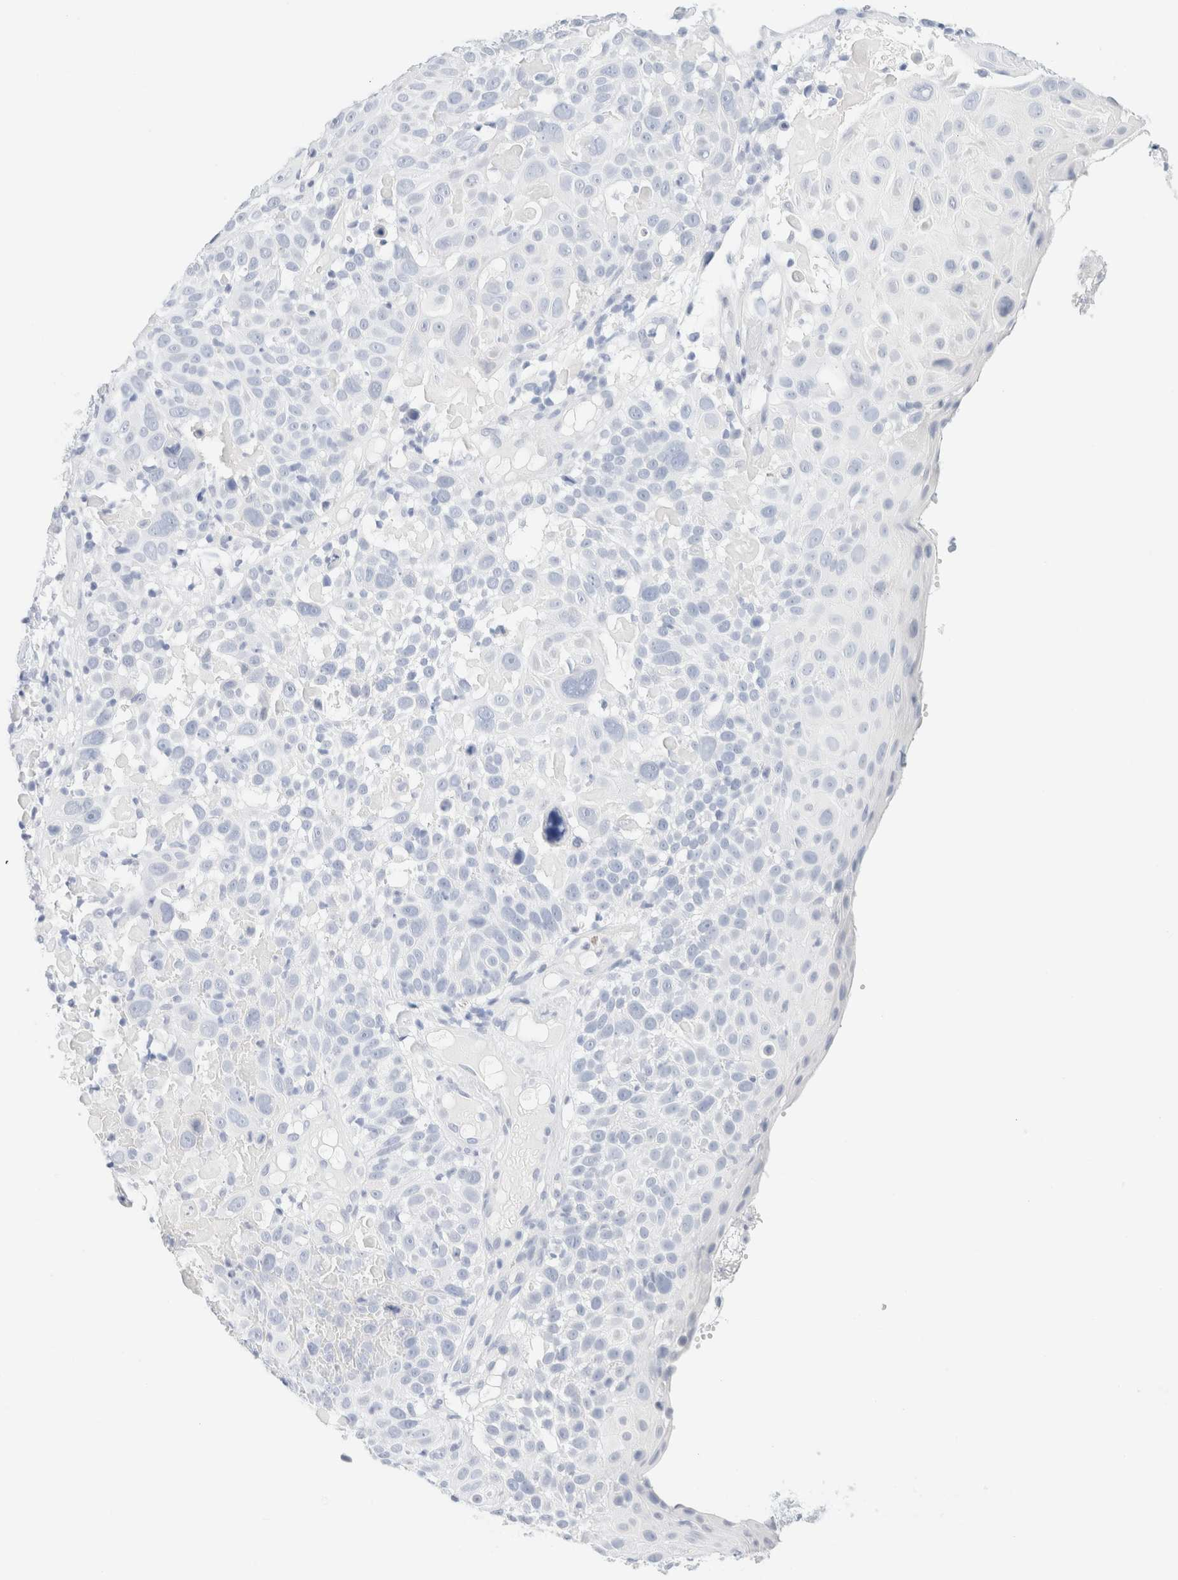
{"staining": {"intensity": "negative", "quantity": "none", "location": "none"}, "tissue": "cervical cancer", "cell_type": "Tumor cells", "image_type": "cancer", "snomed": [{"axis": "morphology", "description": "Squamous cell carcinoma, NOS"}, {"axis": "topography", "description": "Cervix"}], "caption": "There is no significant expression in tumor cells of cervical cancer (squamous cell carcinoma).", "gene": "DPYS", "patient": {"sex": "female", "age": 74}}